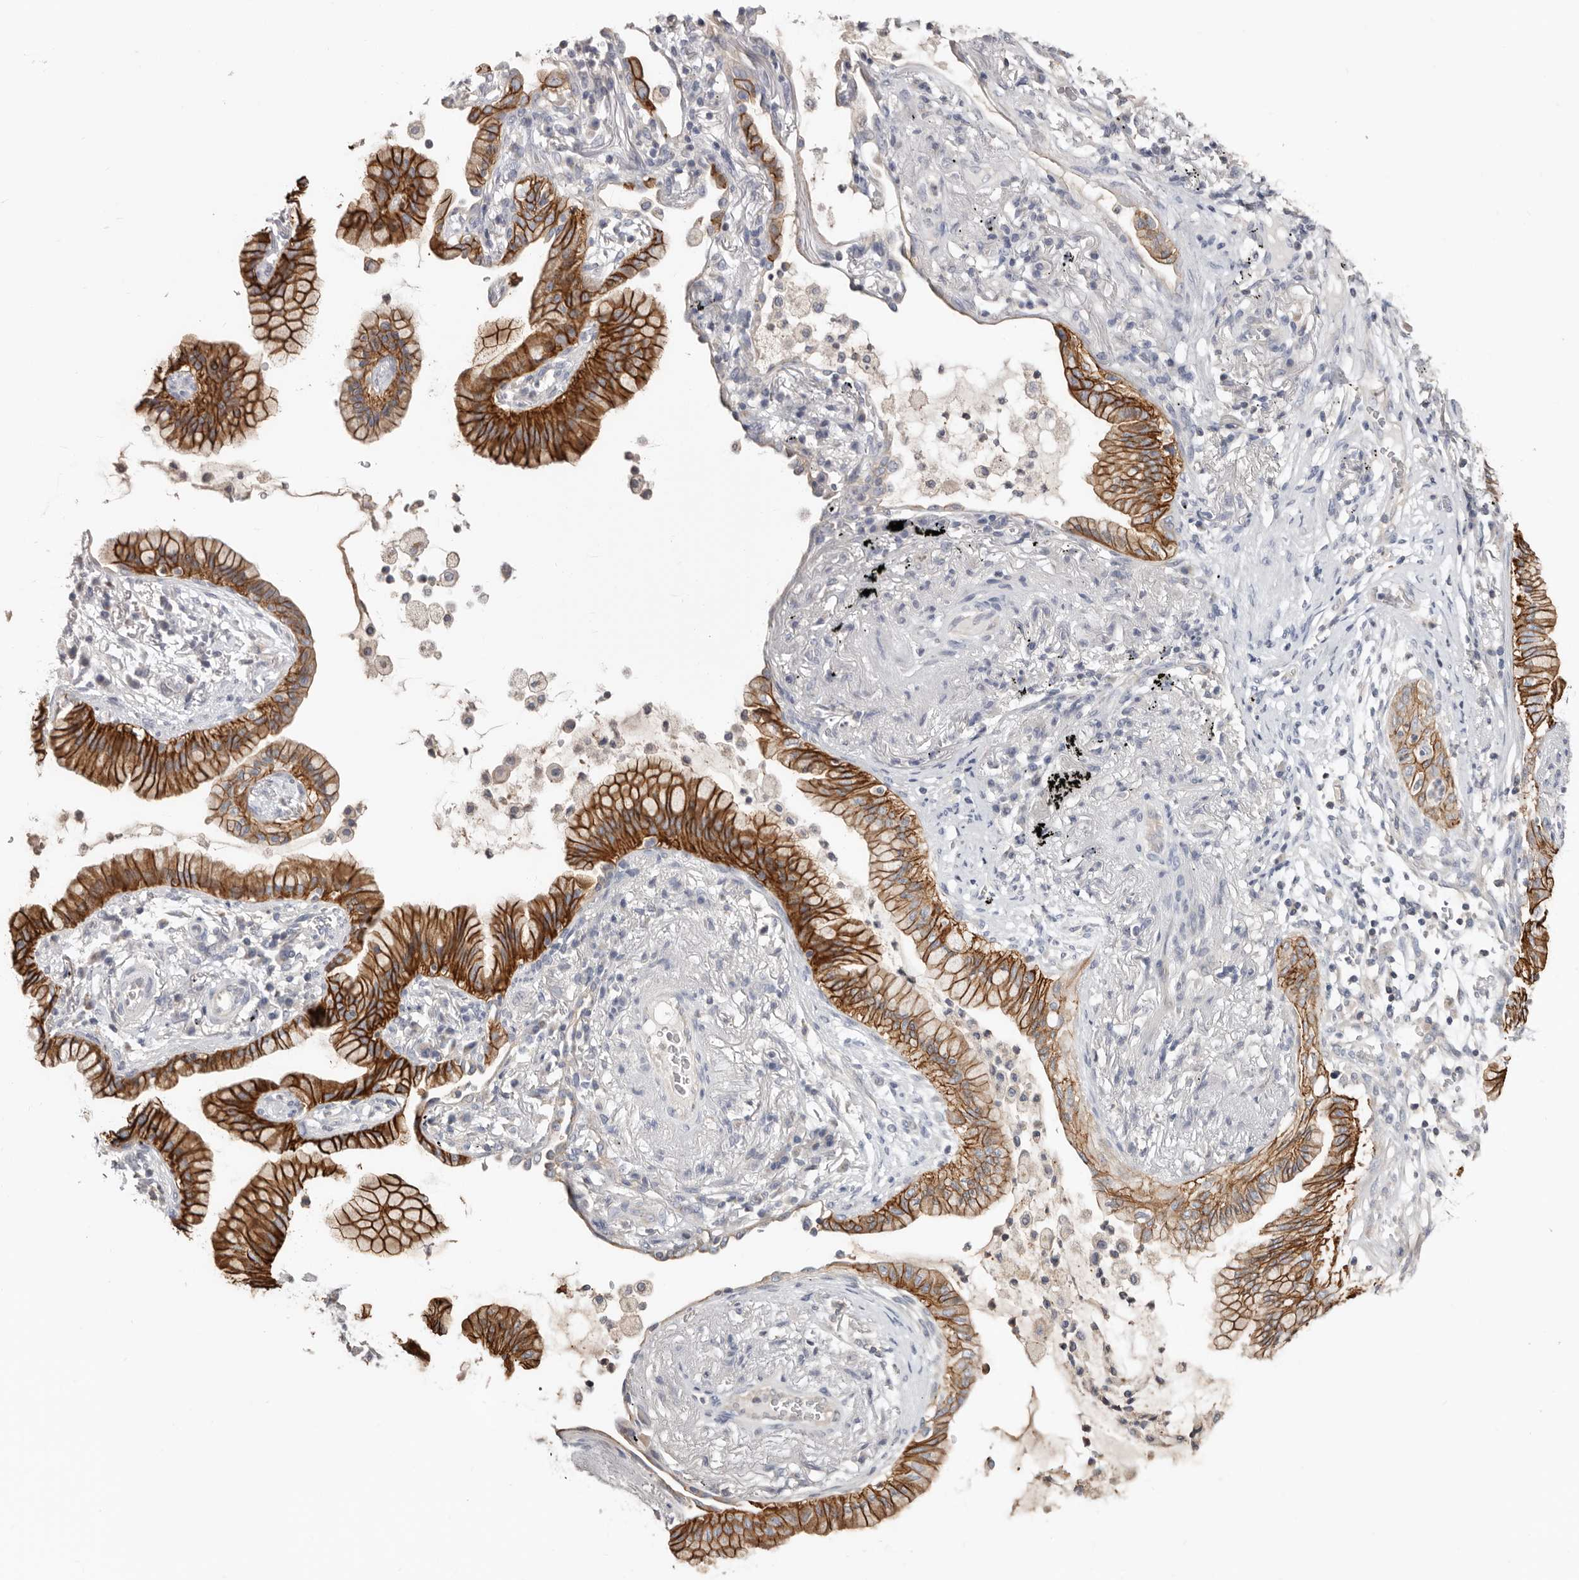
{"staining": {"intensity": "strong", "quantity": ">75%", "location": "cytoplasmic/membranous"}, "tissue": "lung cancer", "cell_type": "Tumor cells", "image_type": "cancer", "snomed": [{"axis": "morphology", "description": "Adenocarcinoma, NOS"}, {"axis": "topography", "description": "Lung"}], "caption": "Immunohistochemical staining of human adenocarcinoma (lung) exhibits high levels of strong cytoplasmic/membranous protein expression in approximately >75% of tumor cells.", "gene": "S100A14", "patient": {"sex": "female", "age": 70}}